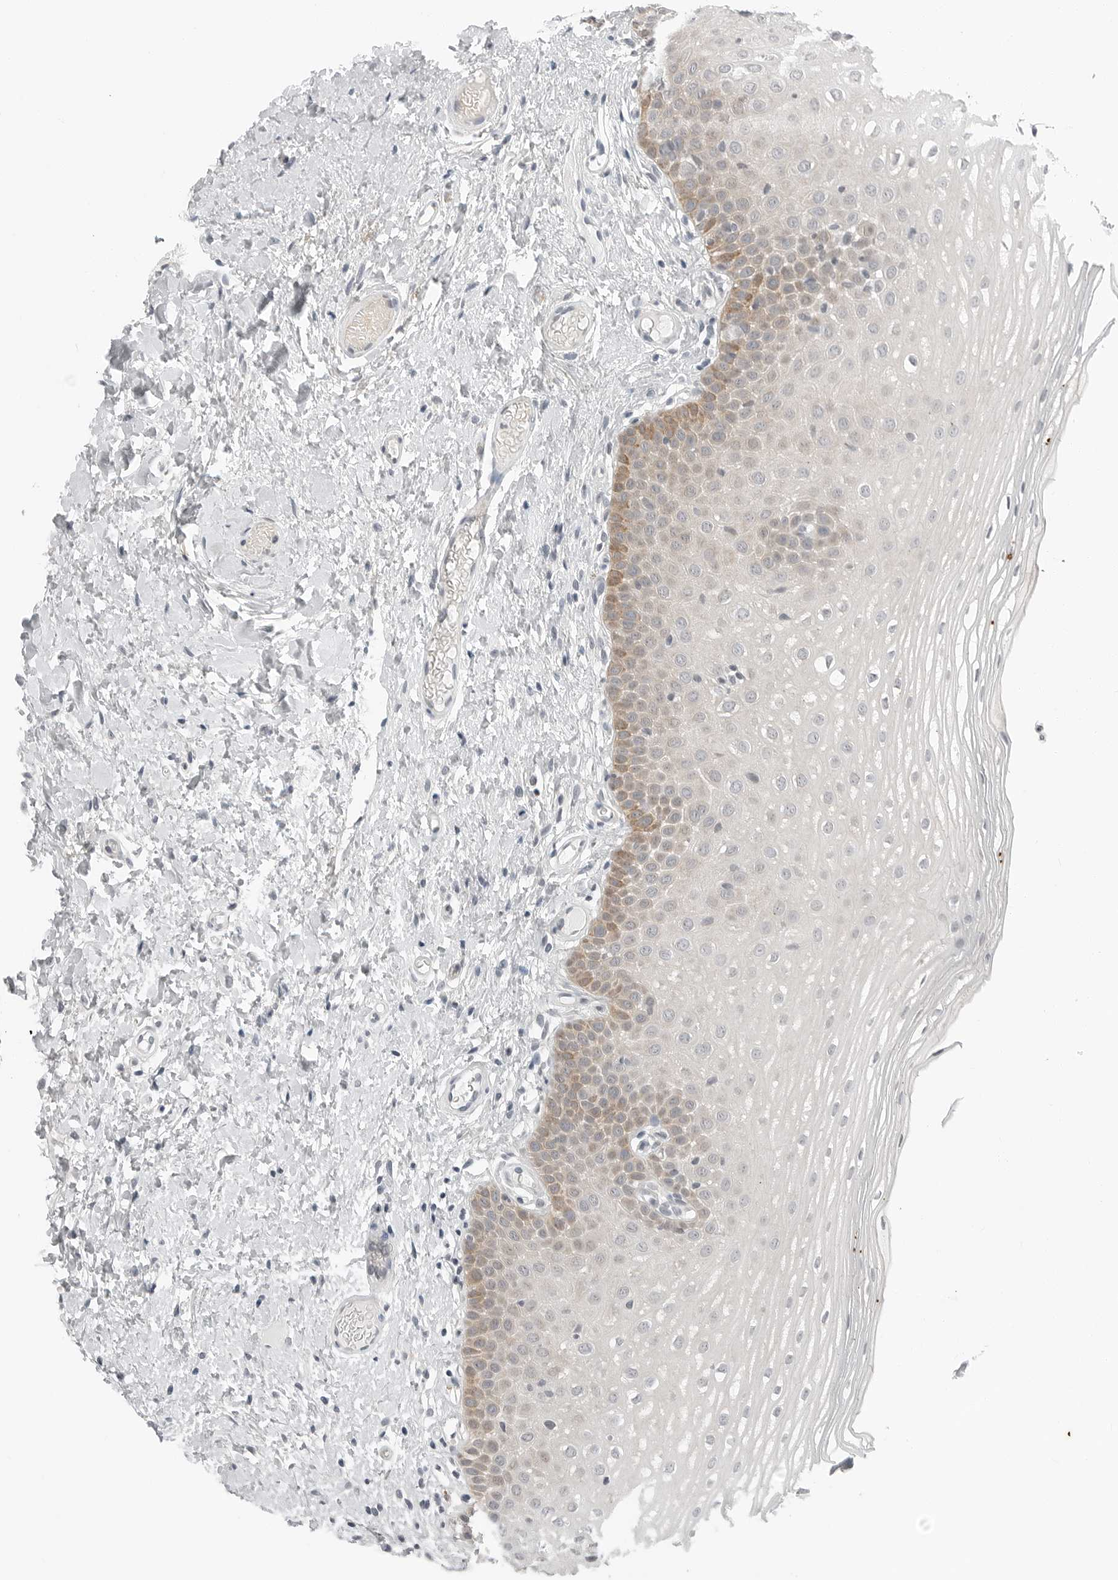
{"staining": {"intensity": "strong", "quantity": "<25%", "location": "cytoplasmic/membranous"}, "tissue": "oral mucosa", "cell_type": "Squamous epithelial cells", "image_type": "normal", "snomed": [{"axis": "morphology", "description": "Normal tissue, NOS"}, {"axis": "topography", "description": "Oral tissue"}], "caption": "Normal oral mucosa displays strong cytoplasmic/membranous positivity in approximately <25% of squamous epithelial cells, visualized by immunohistochemistry.", "gene": "FCRLB", "patient": {"sex": "female", "age": 56}}